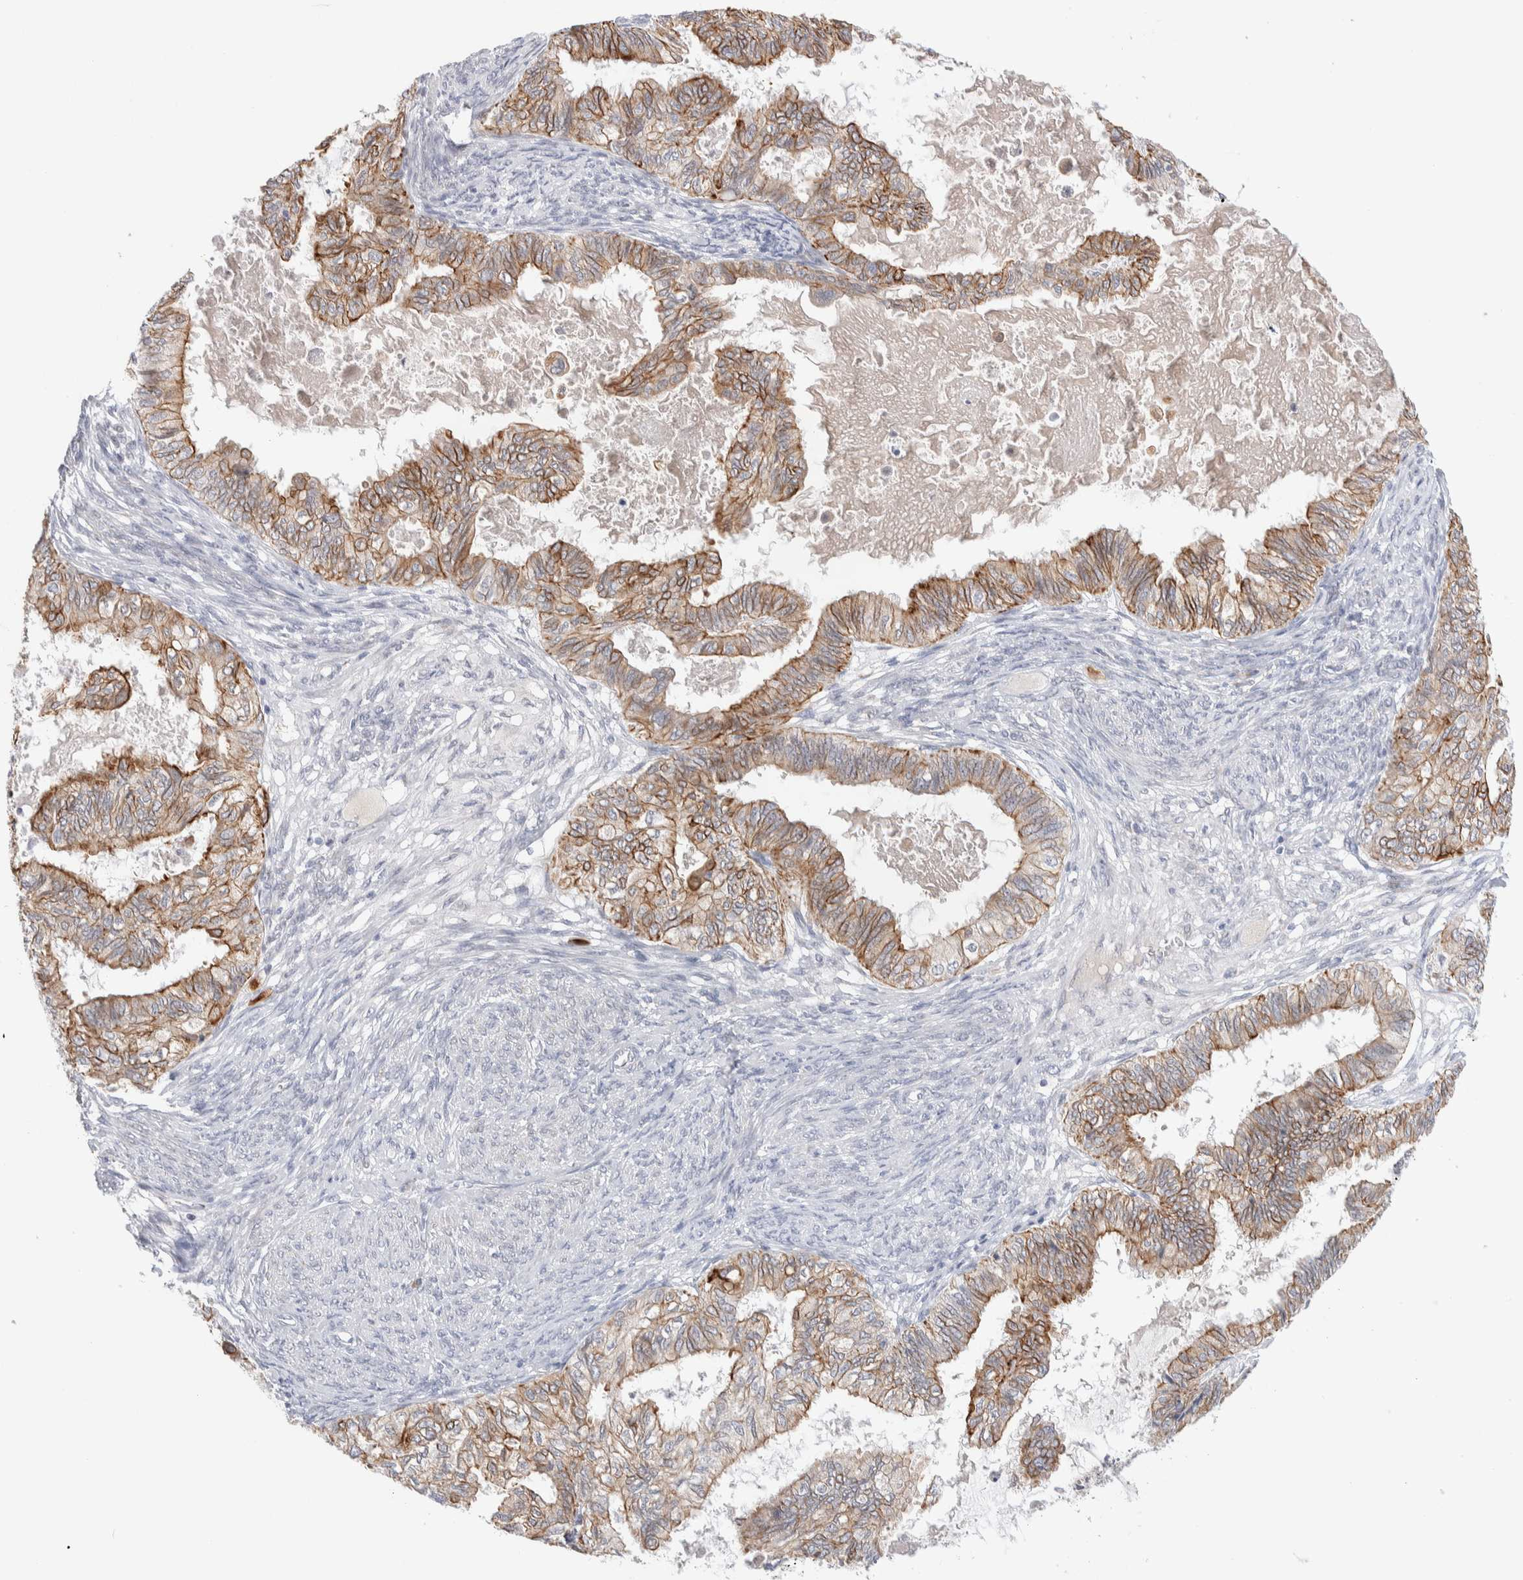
{"staining": {"intensity": "moderate", "quantity": ">75%", "location": "cytoplasmic/membranous"}, "tissue": "cervical cancer", "cell_type": "Tumor cells", "image_type": "cancer", "snomed": [{"axis": "morphology", "description": "Normal tissue, NOS"}, {"axis": "morphology", "description": "Adenocarcinoma, NOS"}, {"axis": "topography", "description": "Cervix"}, {"axis": "topography", "description": "Endometrium"}], "caption": "DAB (3,3'-diaminobenzidine) immunohistochemical staining of human adenocarcinoma (cervical) shows moderate cytoplasmic/membranous protein staining in approximately >75% of tumor cells.", "gene": "C1orf112", "patient": {"sex": "female", "age": 86}}